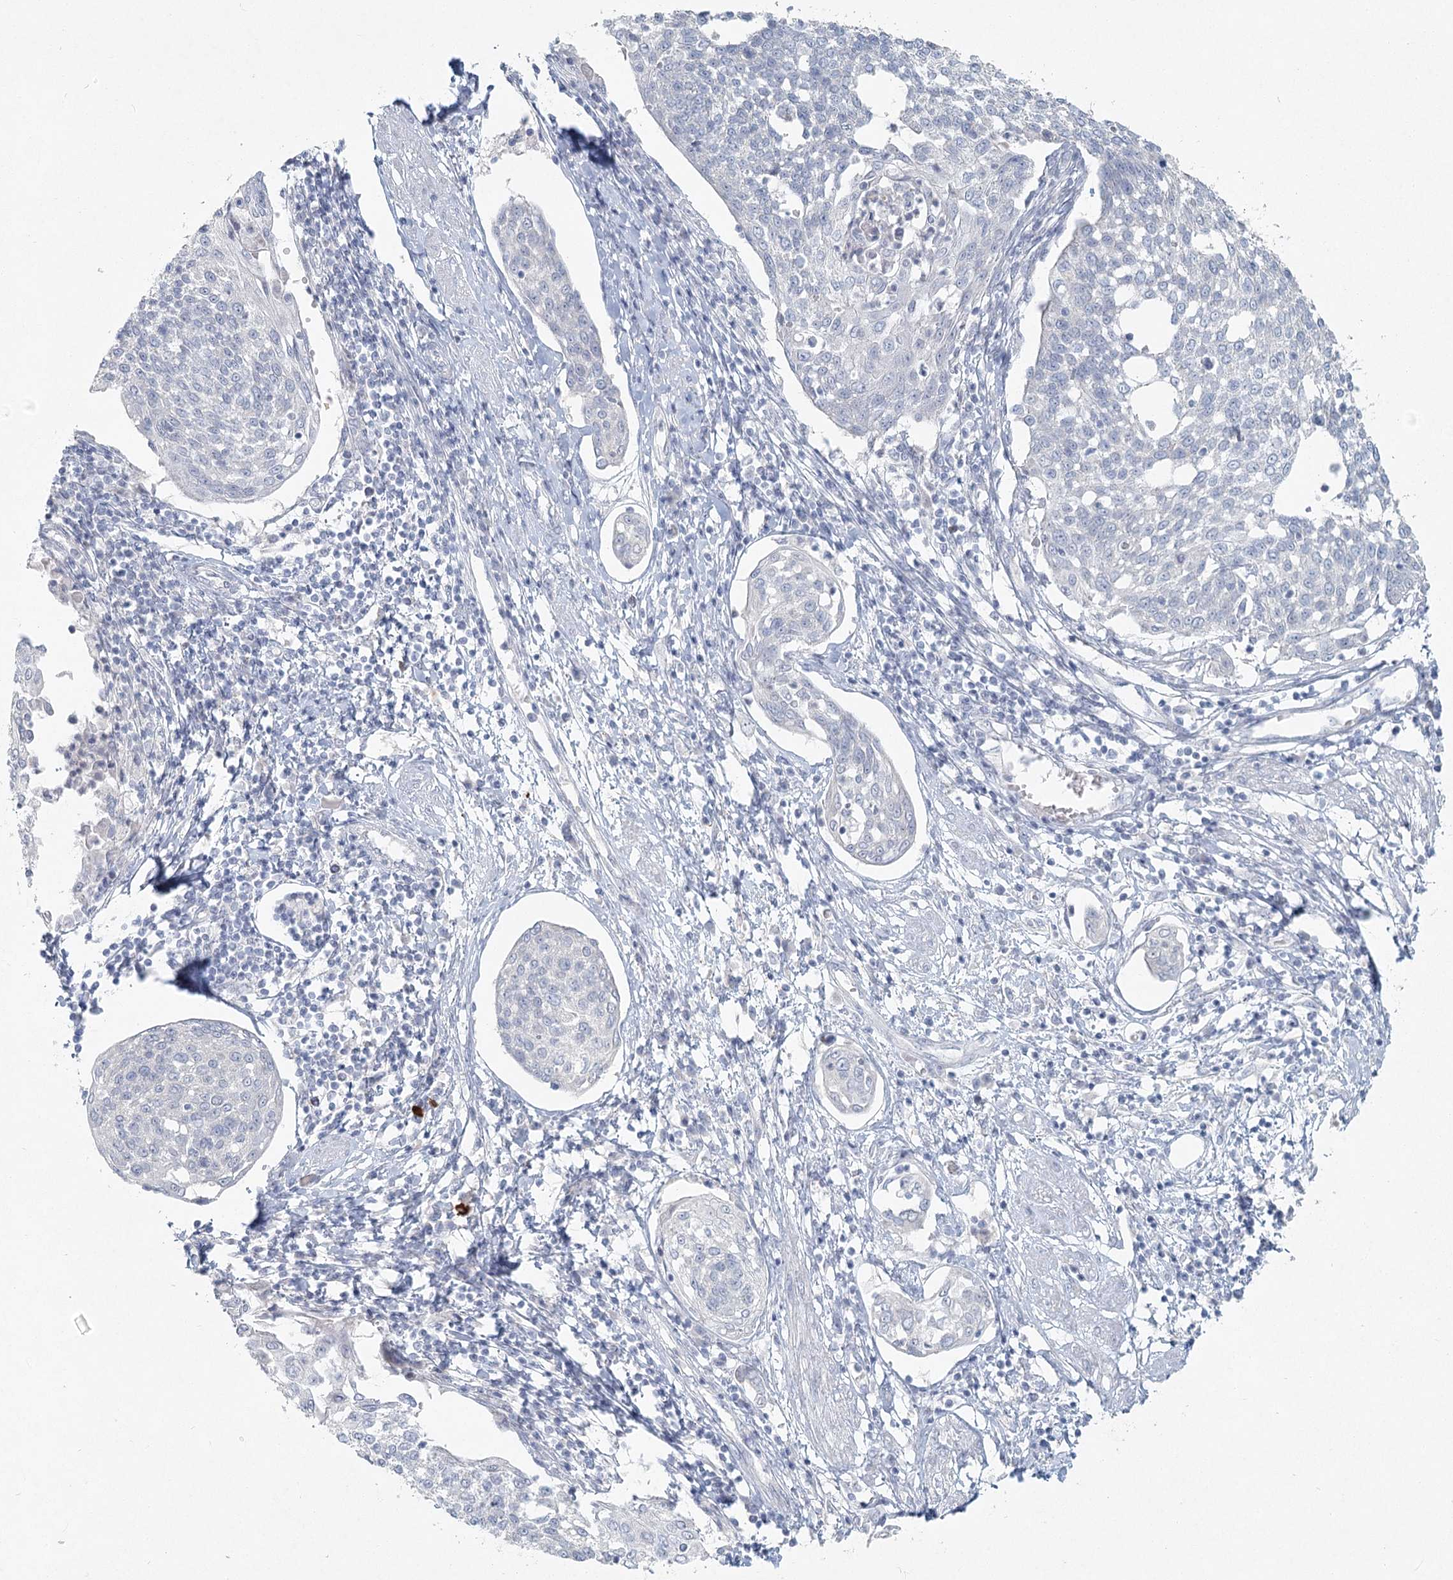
{"staining": {"intensity": "negative", "quantity": "none", "location": "none"}, "tissue": "cervical cancer", "cell_type": "Tumor cells", "image_type": "cancer", "snomed": [{"axis": "morphology", "description": "Squamous cell carcinoma, NOS"}, {"axis": "topography", "description": "Cervix"}], "caption": "Immunohistochemistry of human cervical squamous cell carcinoma demonstrates no positivity in tumor cells.", "gene": "LRP2BP", "patient": {"sex": "female", "age": 34}}